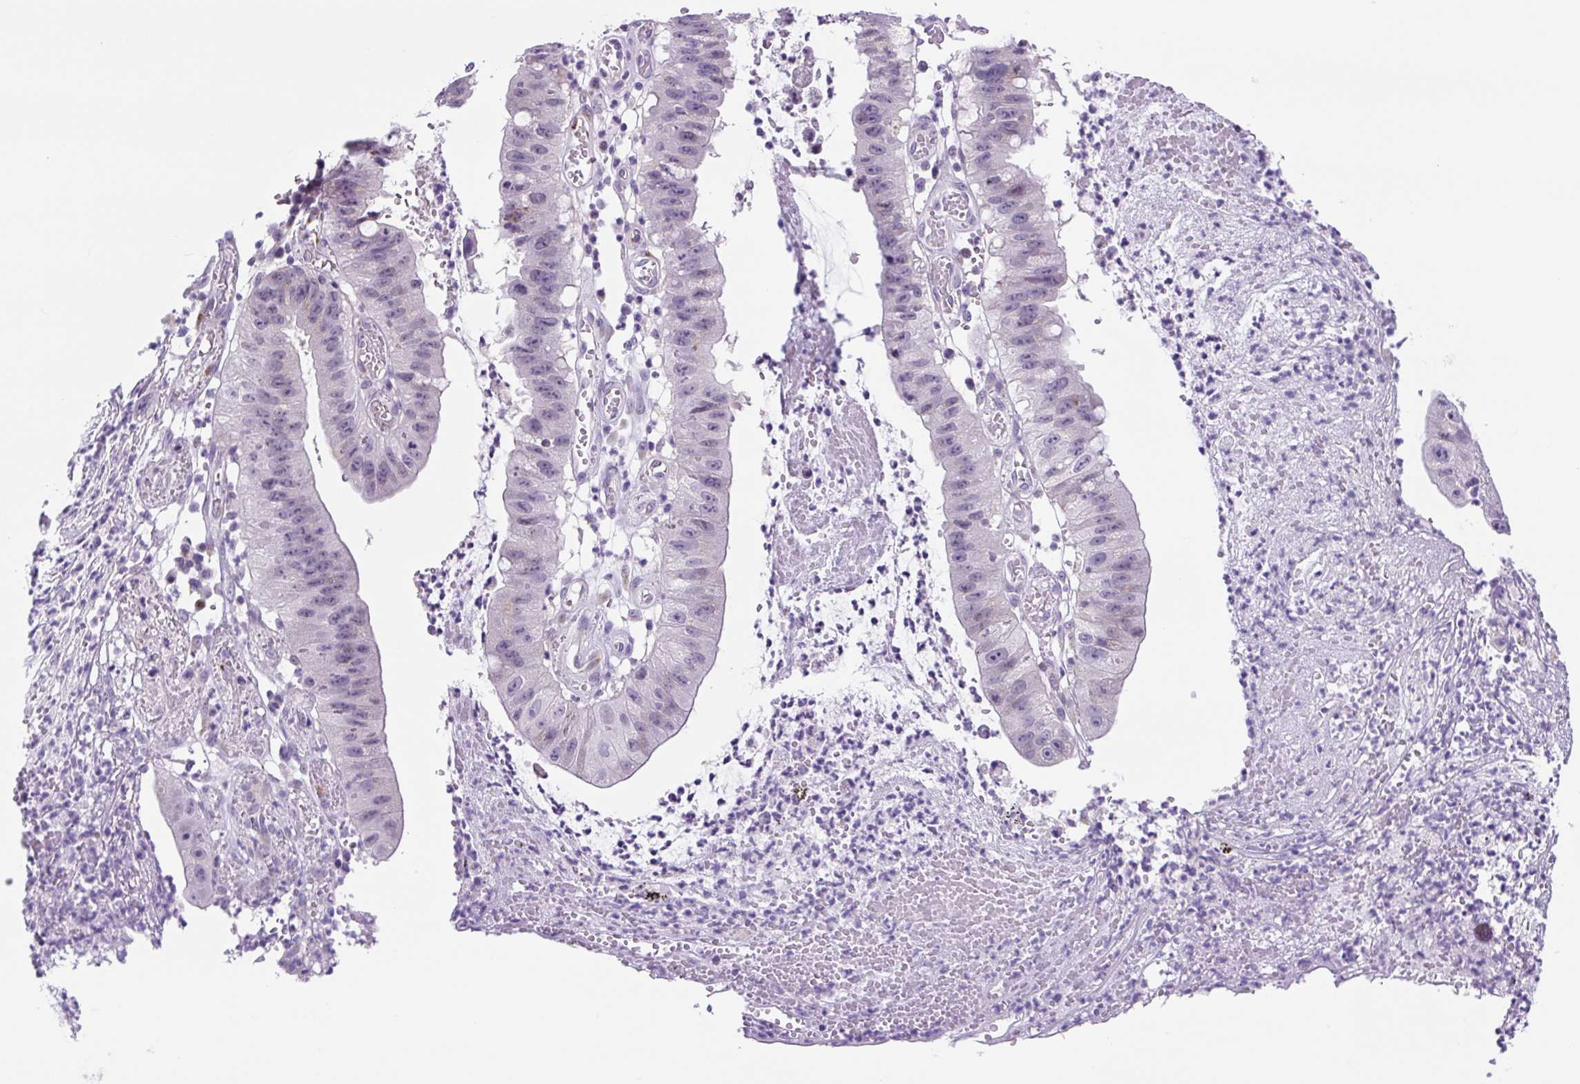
{"staining": {"intensity": "negative", "quantity": "none", "location": "none"}, "tissue": "stomach cancer", "cell_type": "Tumor cells", "image_type": "cancer", "snomed": [{"axis": "morphology", "description": "Adenocarcinoma, NOS"}, {"axis": "topography", "description": "Stomach"}], "caption": "DAB immunohistochemical staining of human stomach cancer demonstrates no significant positivity in tumor cells.", "gene": "GORASP1", "patient": {"sex": "male", "age": 59}}